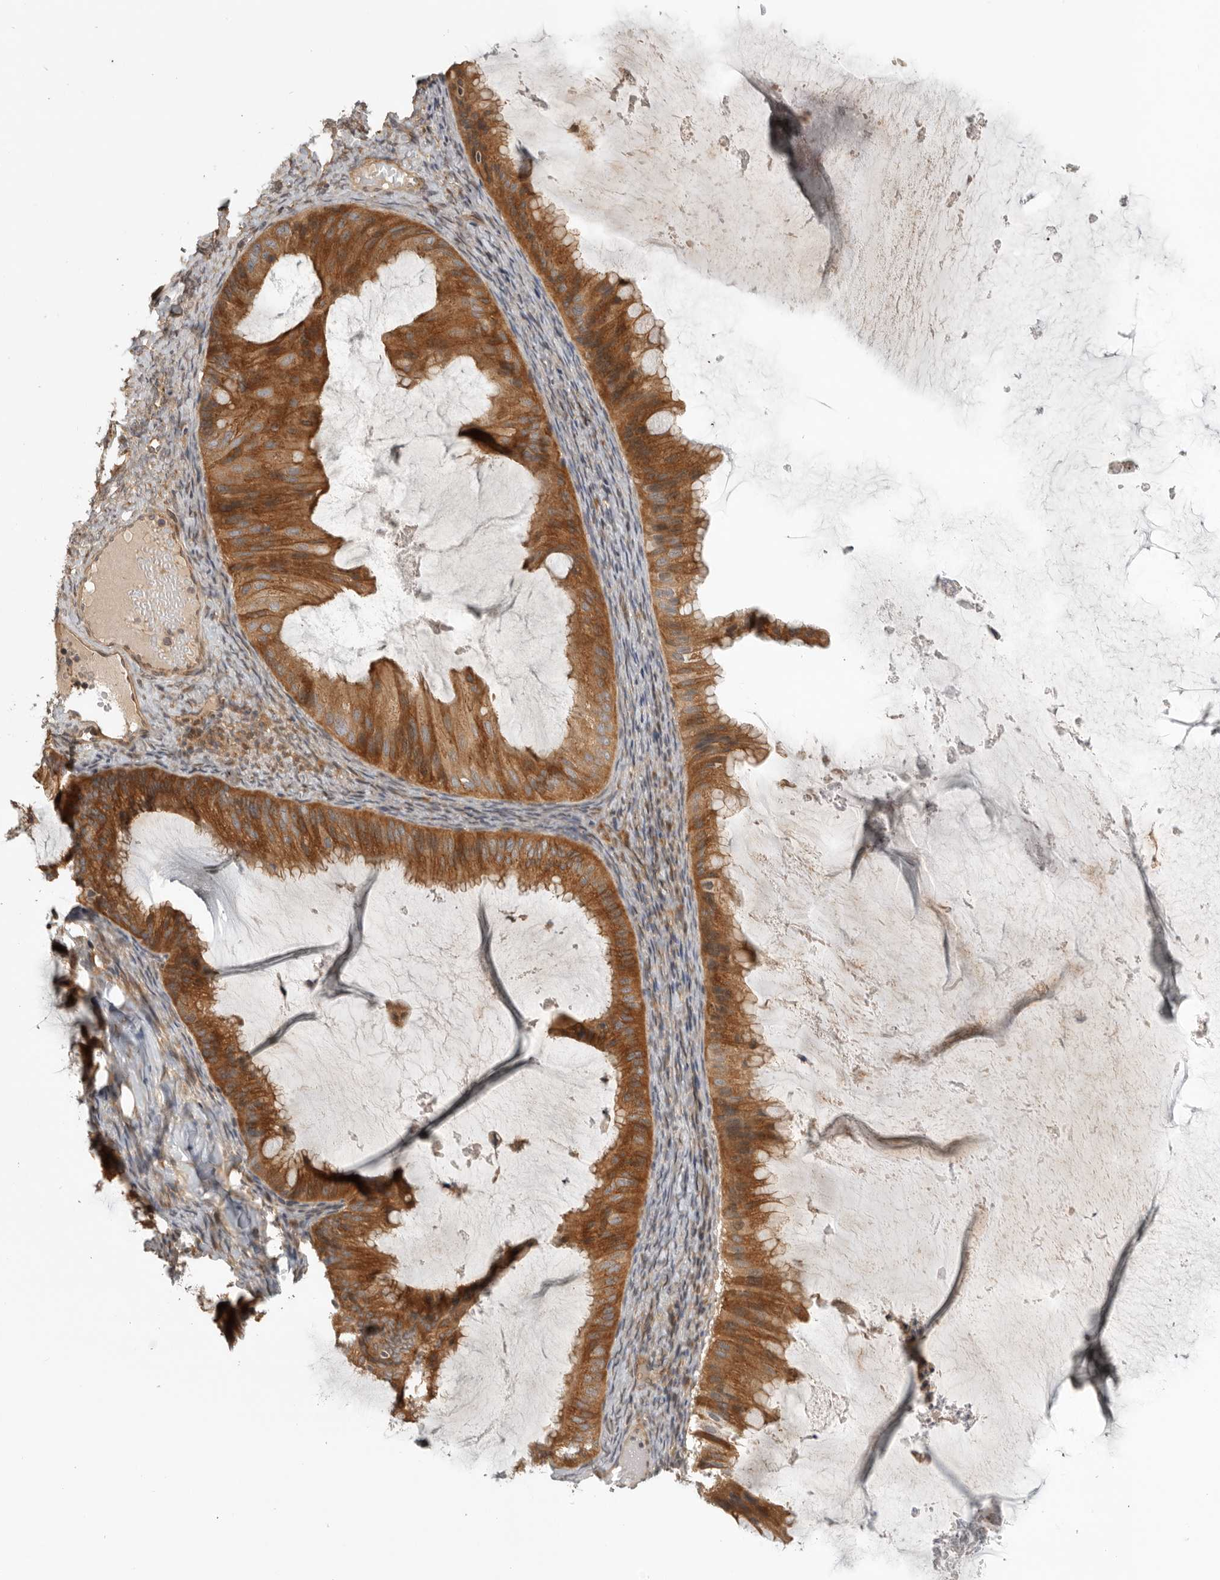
{"staining": {"intensity": "strong", "quantity": ">75%", "location": "cytoplasmic/membranous"}, "tissue": "ovarian cancer", "cell_type": "Tumor cells", "image_type": "cancer", "snomed": [{"axis": "morphology", "description": "Cystadenocarcinoma, mucinous, NOS"}, {"axis": "topography", "description": "Ovary"}], "caption": "Immunohistochemistry (IHC) micrograph of human ovarian cancer stained for a protein (brown), which demonstrates high levels of strong cytoplasmic/membranous expression in approximately >75% of tumor cells.", "gene": "CUEDC1", "patient": {"sex": "female", "age": 61}}